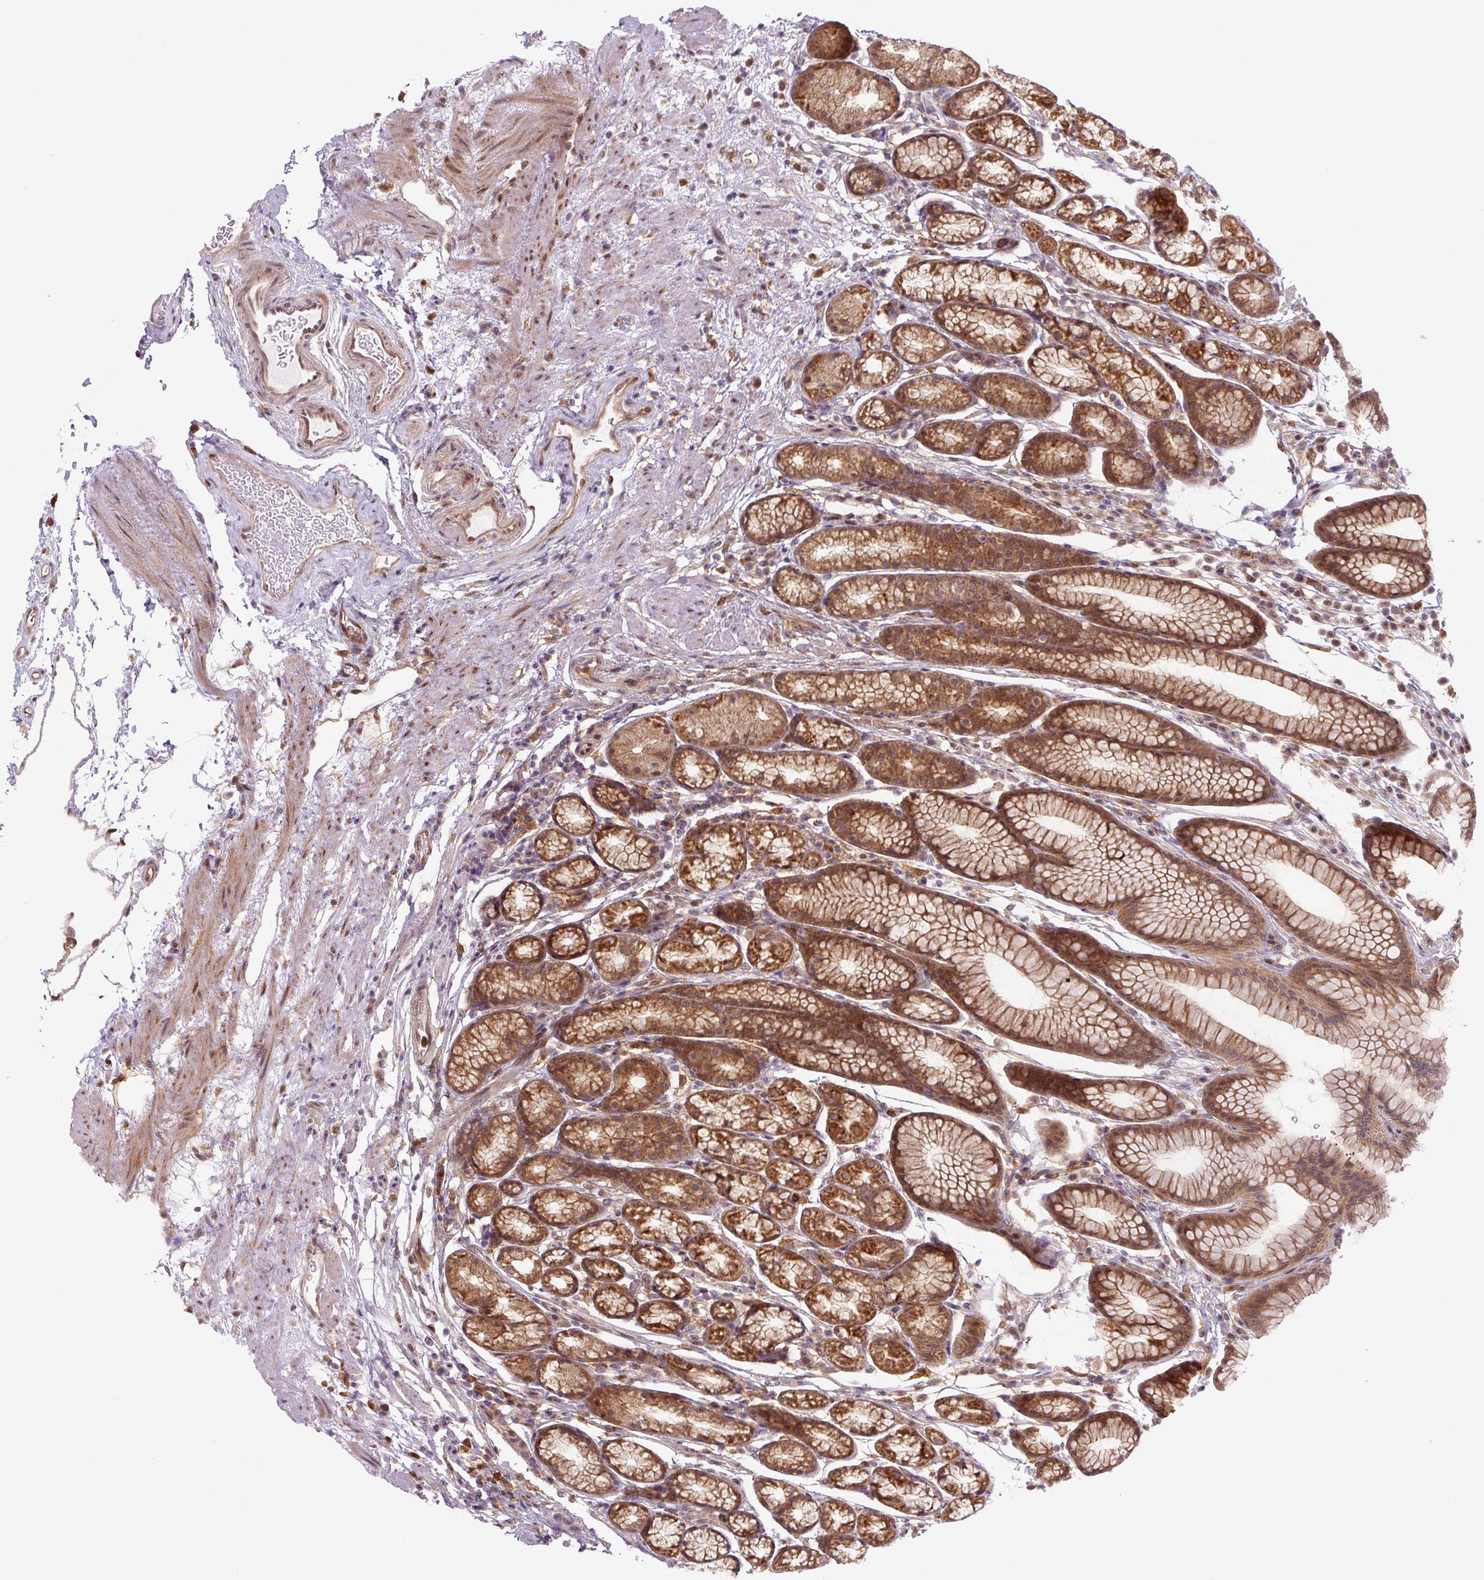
{"staining": {"intensity": "strong", "quantity": ">75%", "location": "cytoplasmic/membranous"}, "tissue": "stomach", "cell_type": "Glandular cells", "image_type": "normal", "snomed": [{"axis": "morphology", "description": "Normal tissue, NOS"}, {"axis": "topography", "description": "Stomach, lower"}], "caption": "DAB immunohistochemical staining of benign stomach demonstrates strong cytoplasmic/membranous protein positivity in approximately >75% of glandular cells.", "gene": "ZSWIM7", "patient": {"sex": "male", "age": 67}}